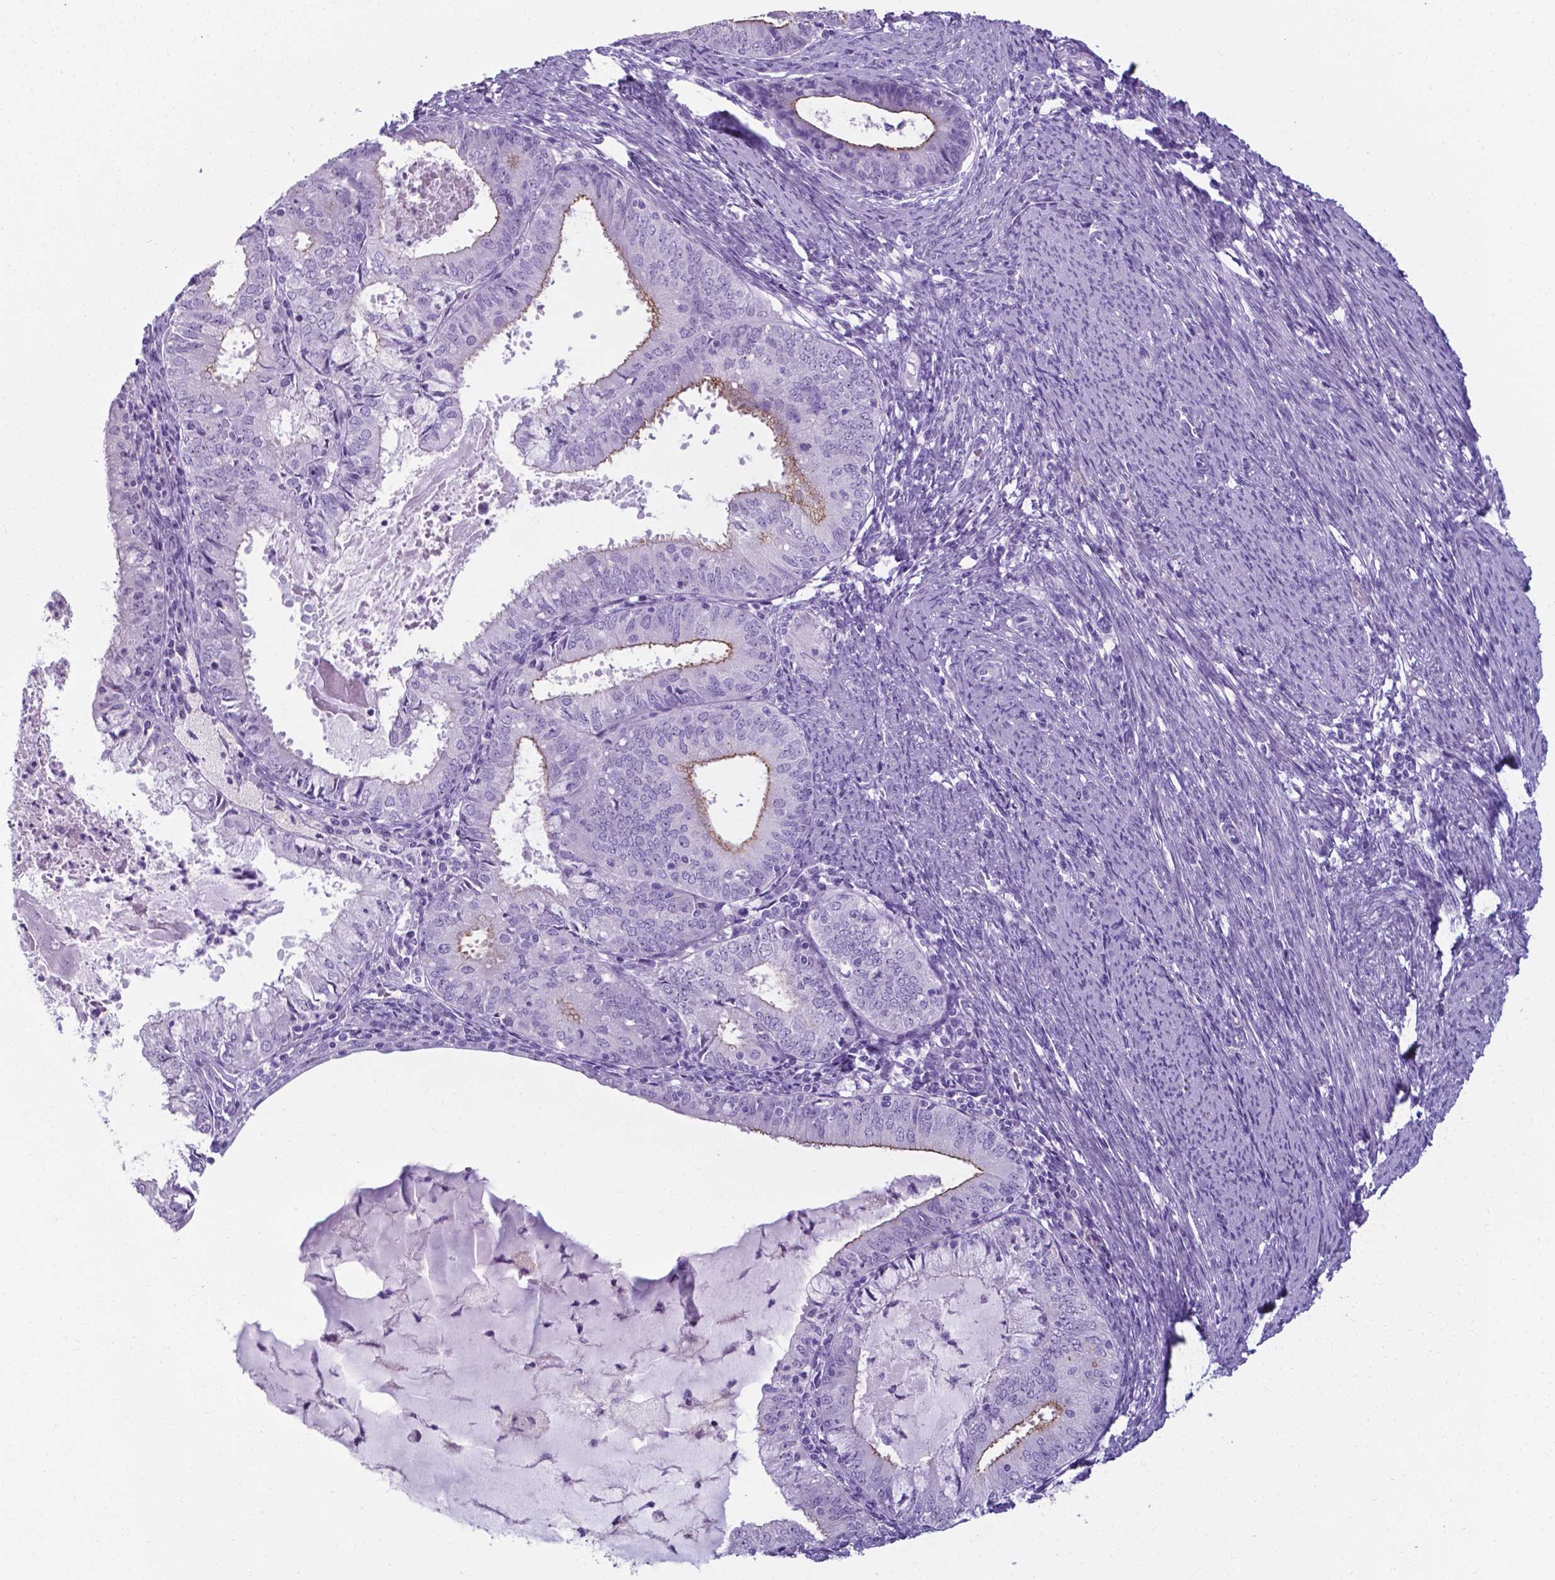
{"staining": {"intensity": "moderate", "quantity": "25%-75%", "location": "cytoplasmic/membranous"}, "tissue": "endometrial cancer", "cell_type": "Tumor cells", "image_type": "cancer", "snomed": [{"axis": "morphology", "description": "Adenocarcinoma, NOS"}, {"axis": "topography", "description": "Endometrium"}], "caption": "A brown stain shows moderate cytoplasmic/membranous expression of a protein in endometrial cancer (adenocarcinoma) tumor cells.", "gene": "AP5B1", "patient": {"sex": "female", "age": 57}}